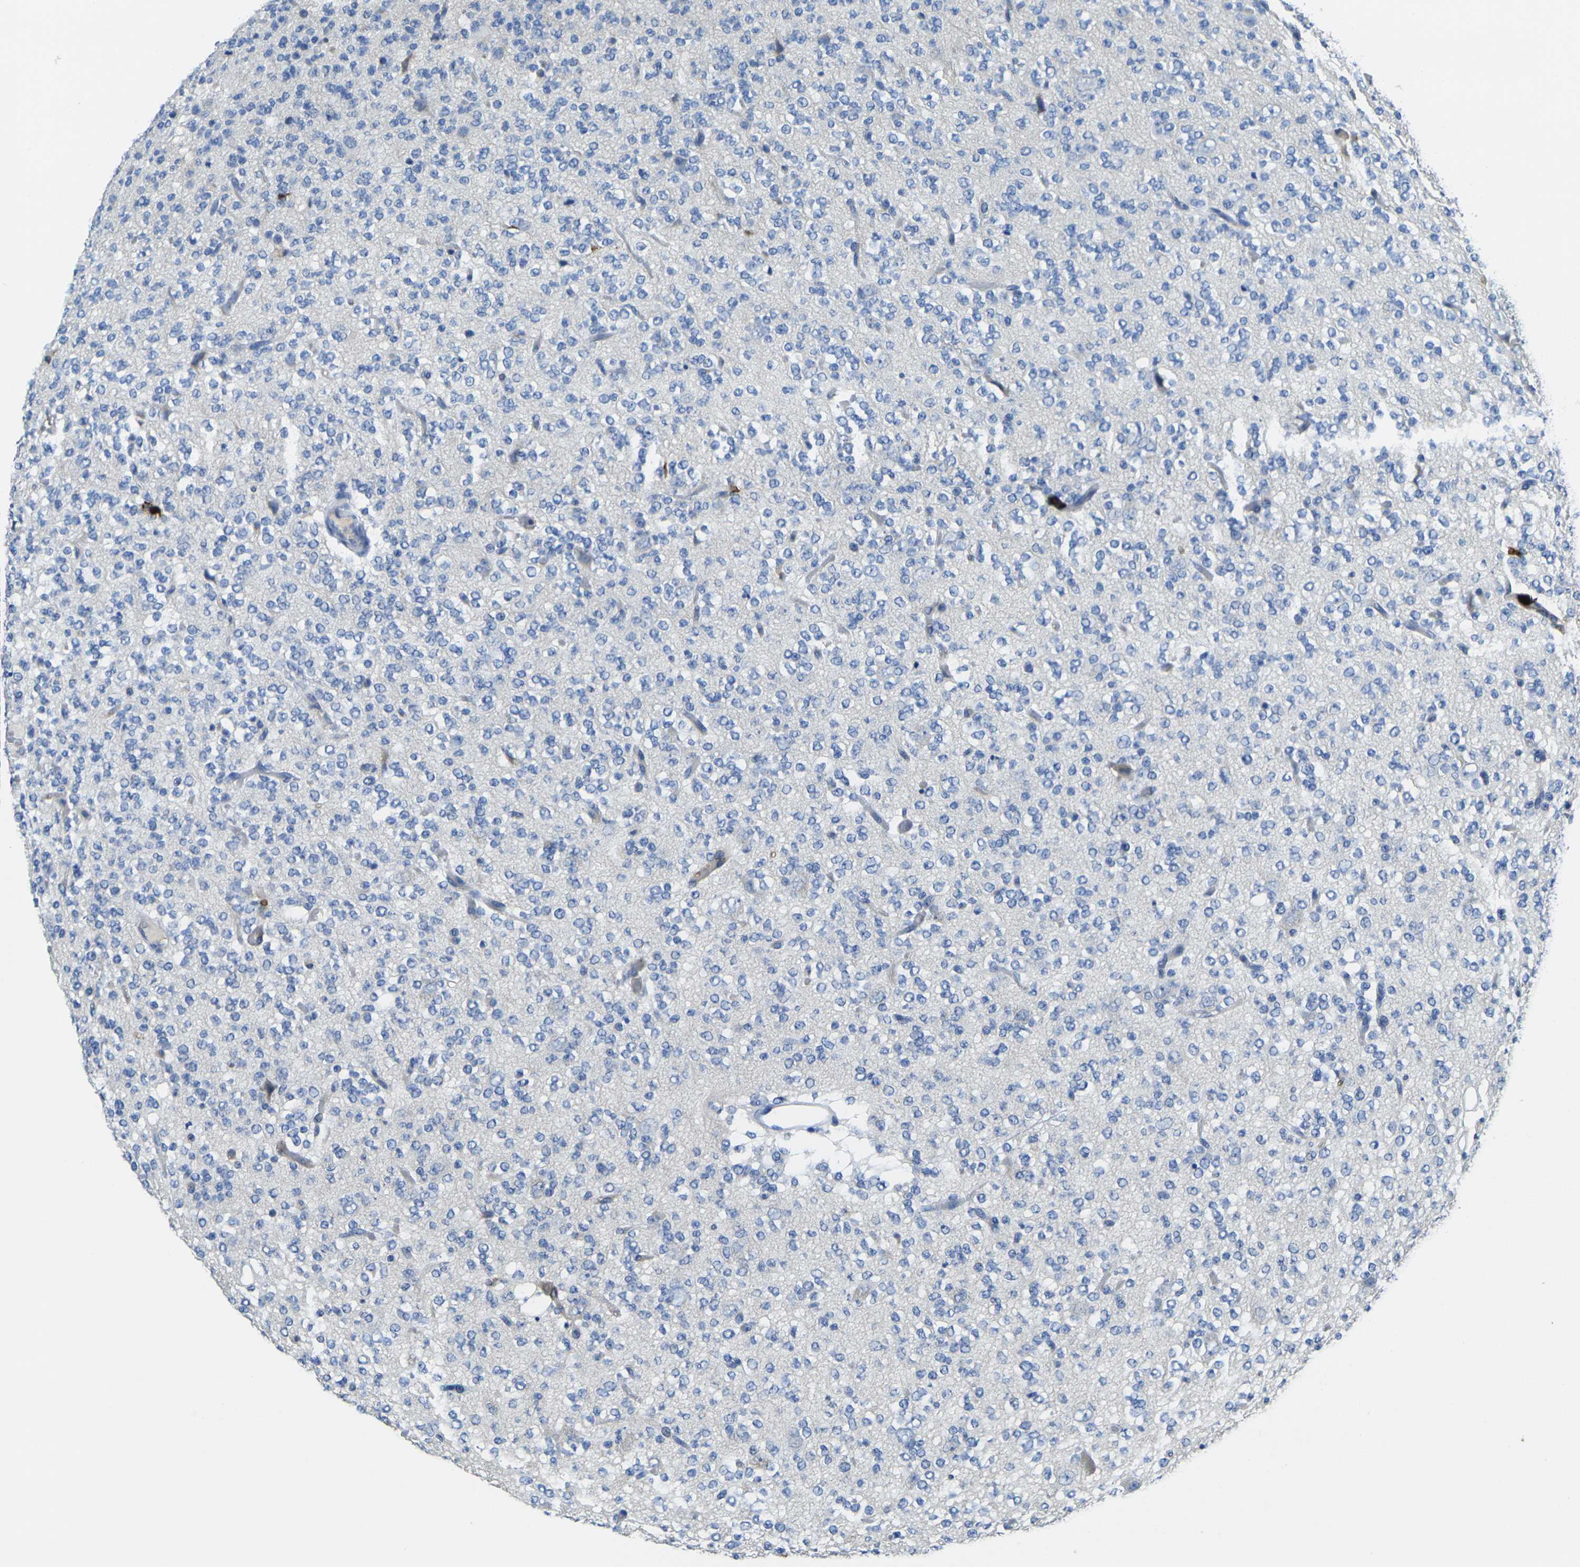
{"staining": {"intensity": "negative", "quantity": "none", "location": "none"}, "tissue": "glioma", "cell_type": "Tumor cells", "image_type": "cancer", "snomed": [{"axis": "morphology", "description": "Glioma, malignant, Low grade"}, {"axis": "topography", "description": "Brain"}], "caption": "Immunohistochemical staining of glioma shows no significant staining in tumor cells. (DAB (3,3'-diaminobenzidine) immunohistochemistry (IHC) with hematoxylin counter stain).", "gene": "S100A9", "patient": {"sex": "male", "age": 38}}